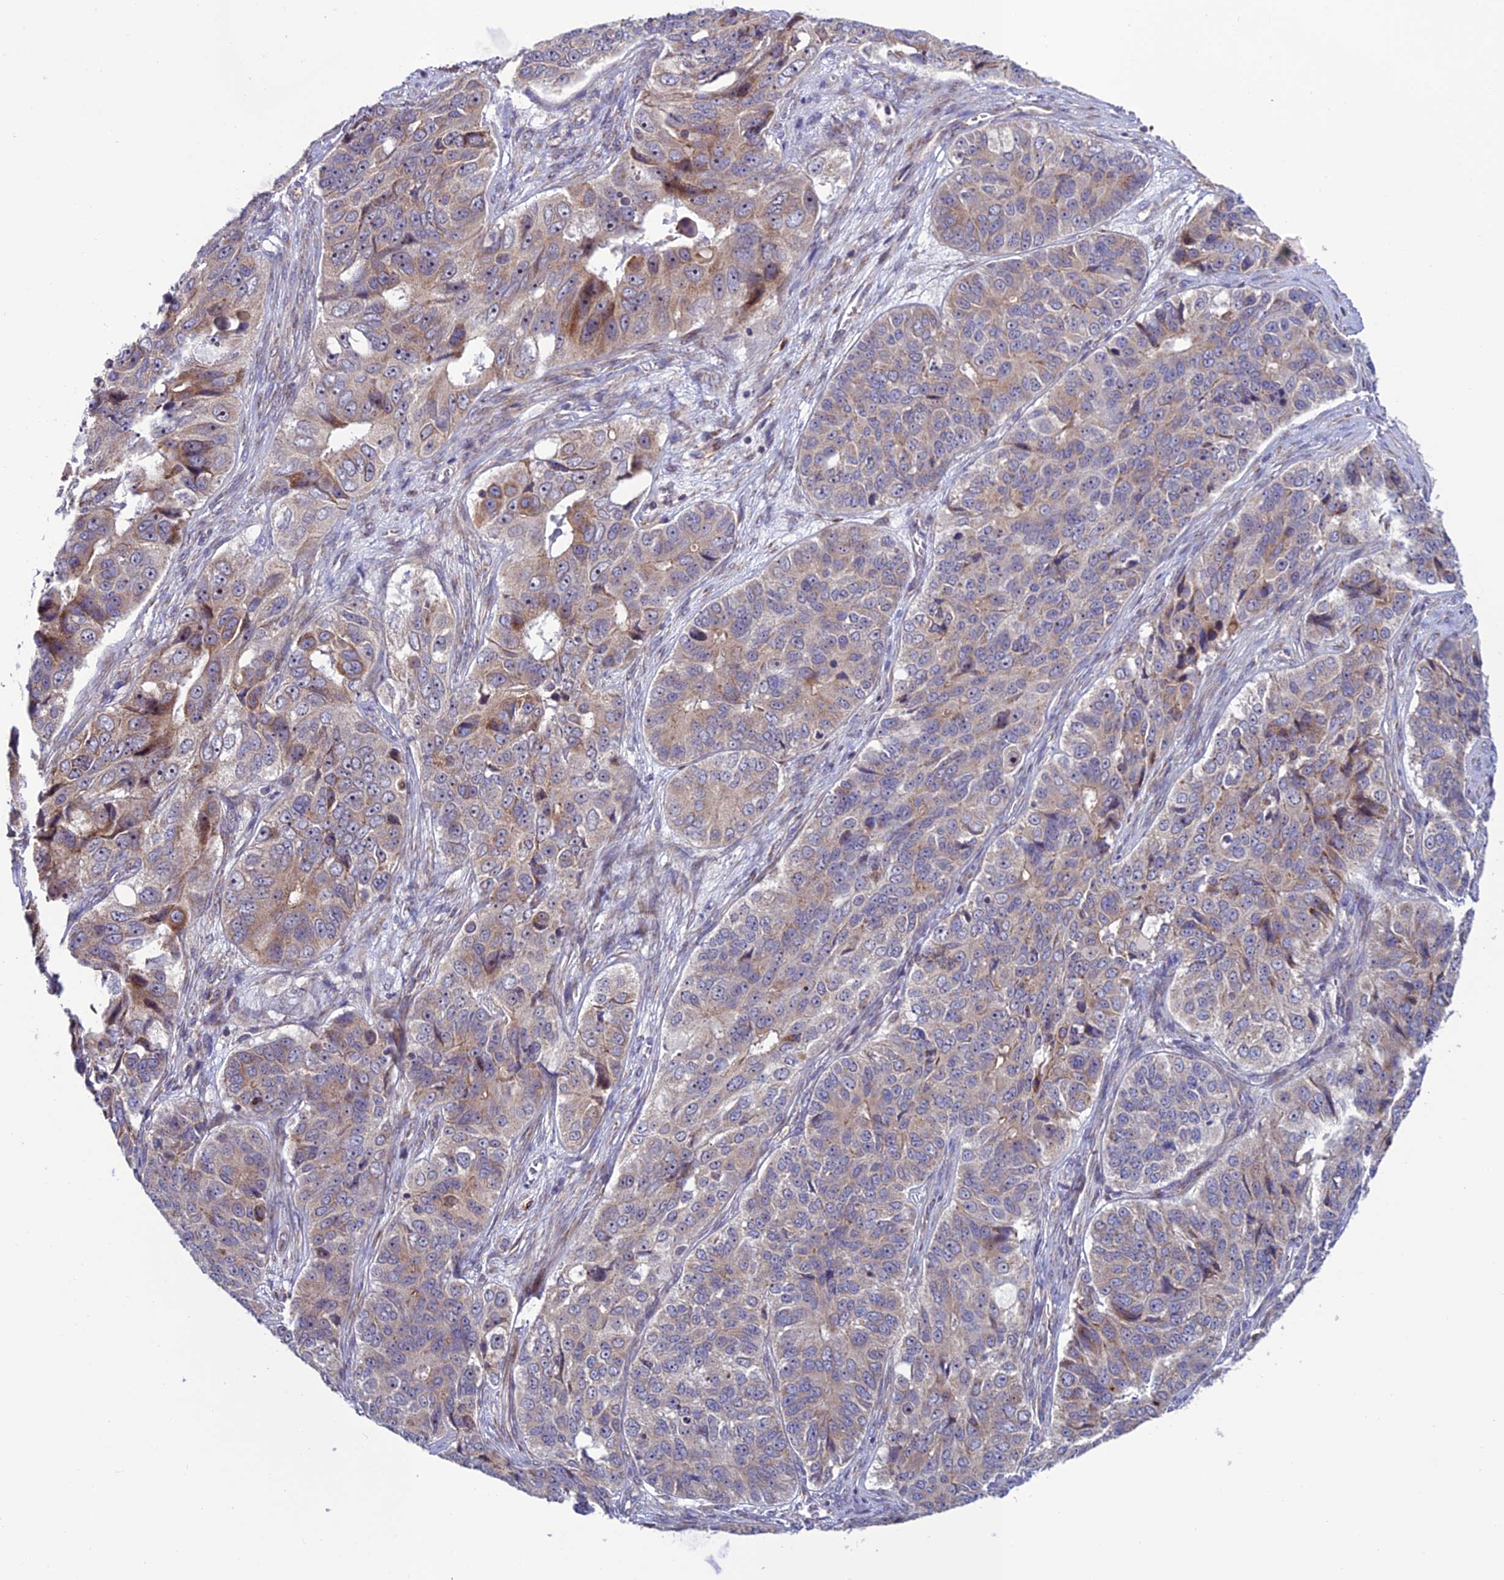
{"staining": {"intensity": "moderate", "quantity": "<25%", "location": "cytoplasmic/membranous"}, "tissue": "ovarian cancer", "cell_type": "Tumor cells", "image_type": "cancer", "snomed": [{"axis": "morphology", "description": "Carcinoma, endometroid"}, {"axis": "topography", "description": "Ovary"}], "caption": "An image of ovarian cancer (endometroid carcinoma) stained for a protein demonstrates moderate cytoplasmic/membranous brown staining in tumor cells.", "gene": "TNIP3", "patient": {"sex": "female", "age": 51}}